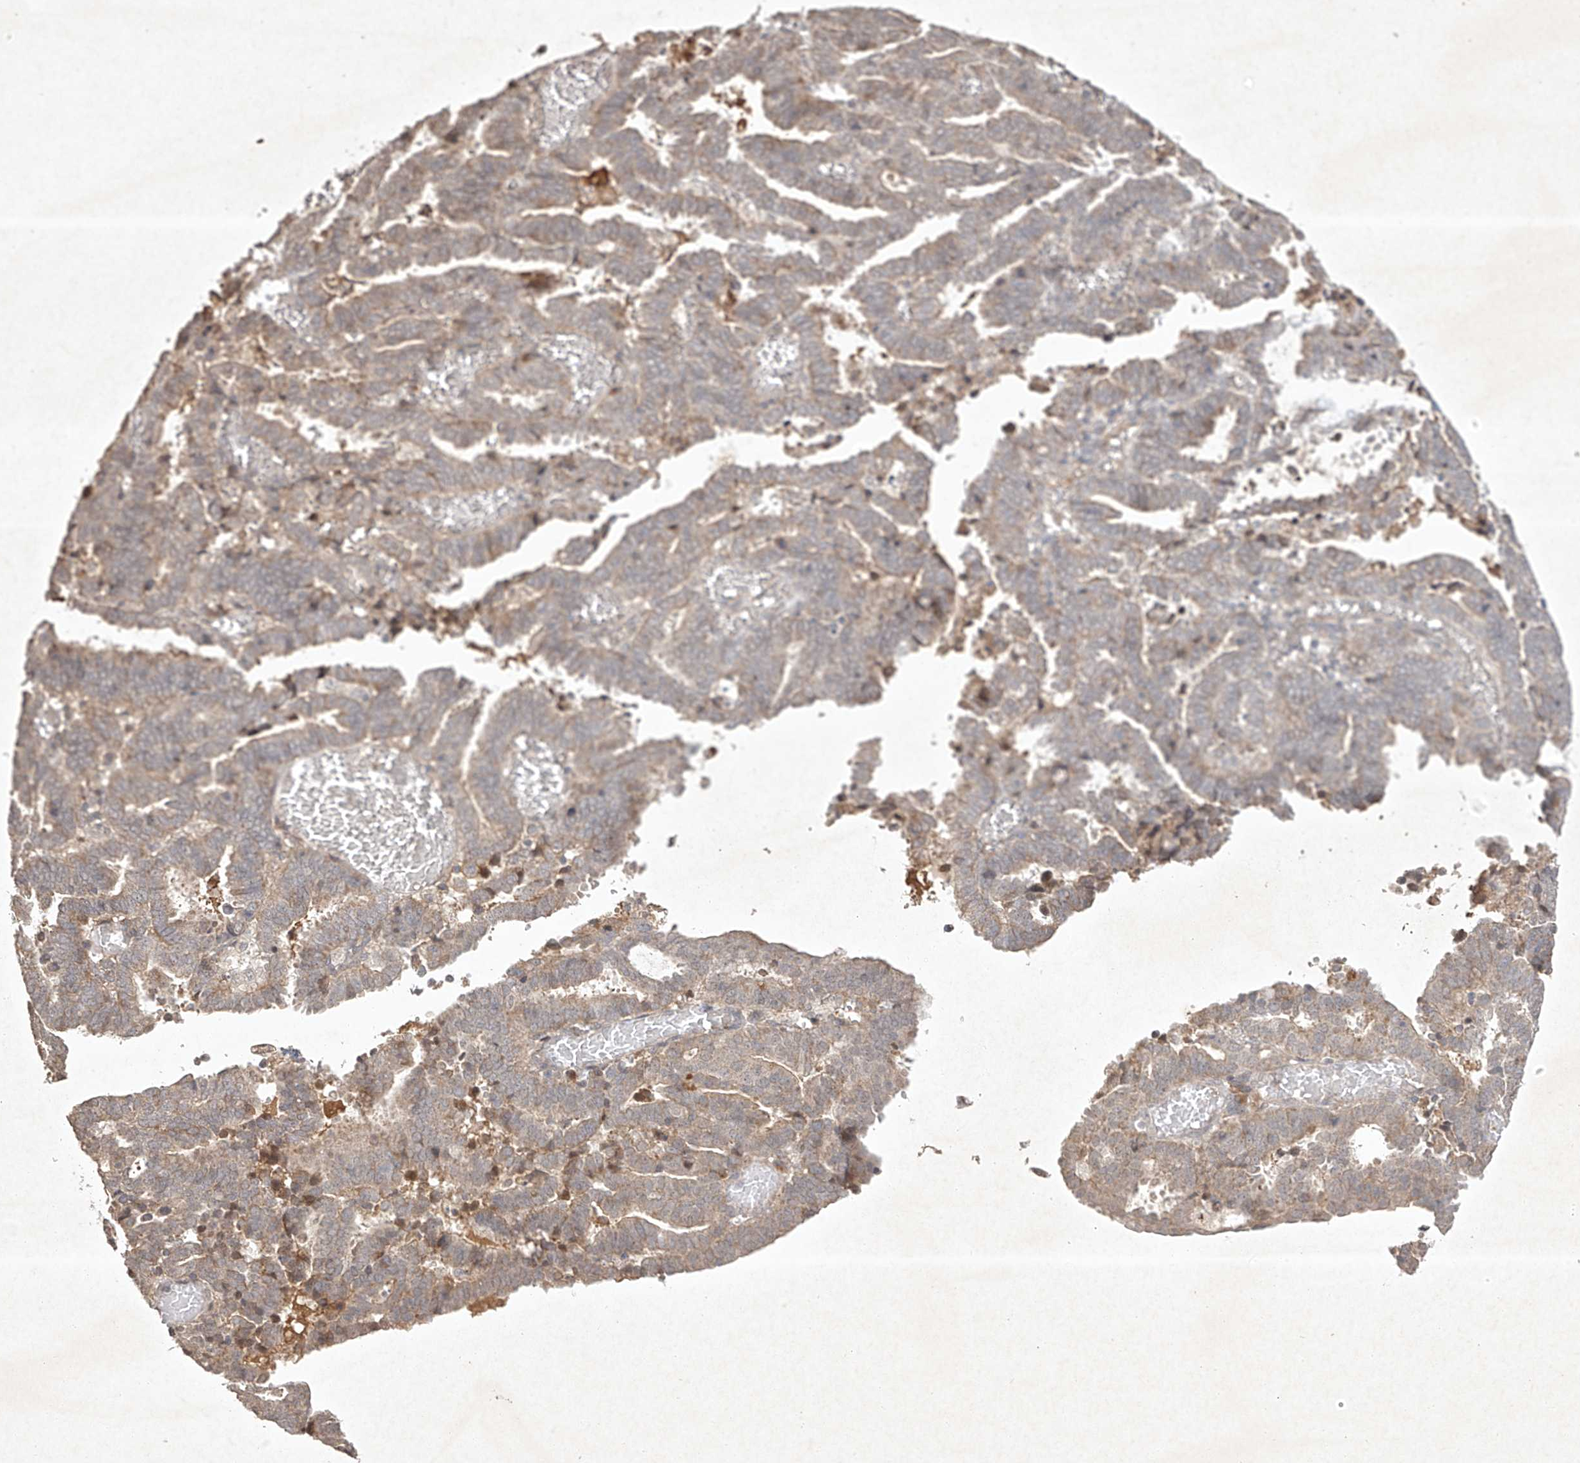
{"staining": {"intensity": "weak", "quantity": ">75%", "location": "cytoplasmic/membranous"}, "tissue": "endometrial cancer", "cell_type": "Tumor cells", "image_type": "cancer", "snomed": [{"axis": "morphology", "description": "Adenocarcinoma, NOS"}, {"axis": "topography", "description": "Uterus"}], "caption": "The image displays immunohistochemical staining of endometrial cancer. There is weak cytoplasmic/membranous positivity is appreciated in about >75% of tumor cells.", "gene": "BTRC", "patient": {"sex": "female", "age": 83}}